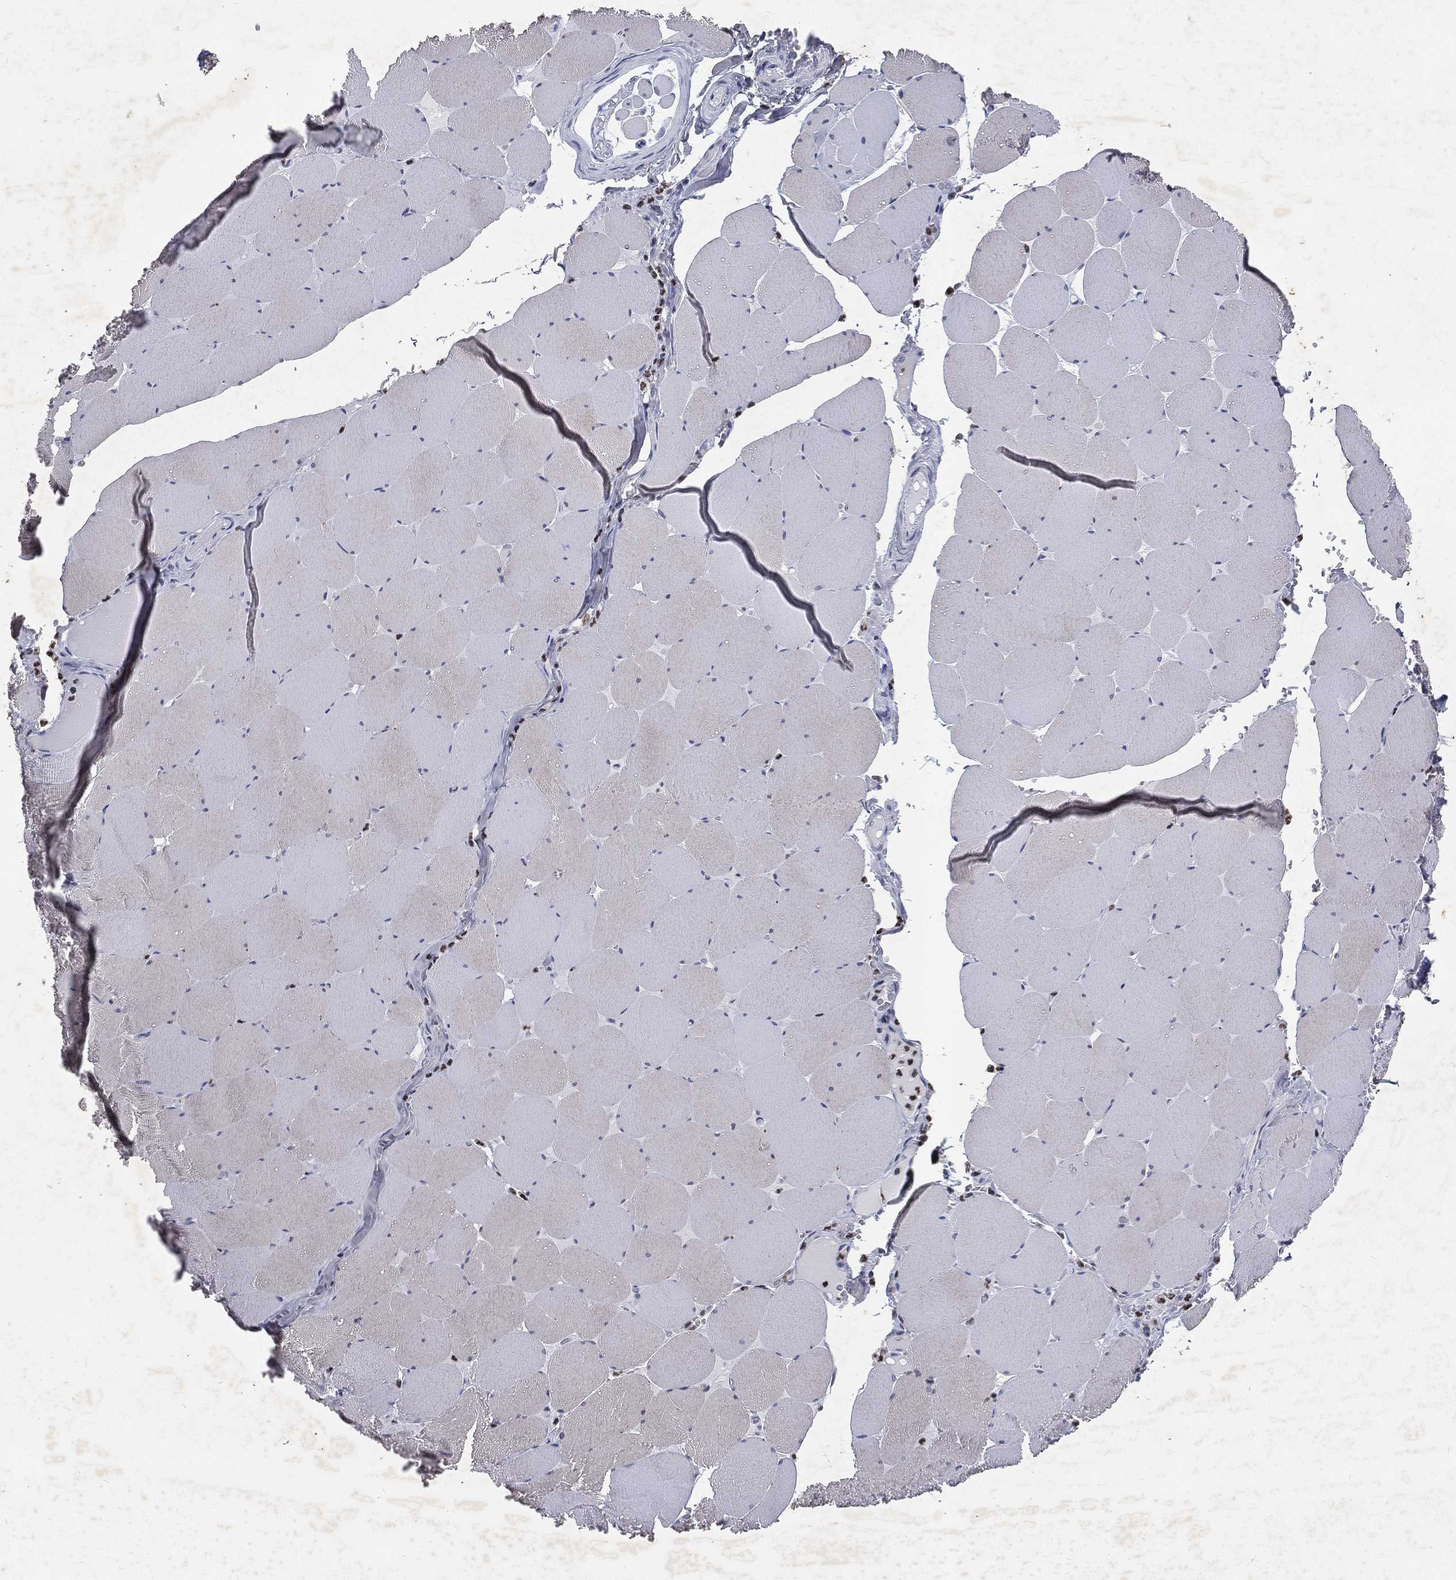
{"staining": {"intensity": "negative", "quantity": "none", "location": "none"}, "tissue": "skeletal muscle", "cell_type": "Myocytes", "image_type": "normal", "snomed": [{"axis": "morphology", "description": "Normal tissue, NOS"}, {"axis": "morphology", "description": "Malignant melanoma, Metastatic site"}, {"axis": "topography", "description": "Skeletal muscle"}], "caption": "A histopathology image of human skeletal muscle is negative for staining in myocytes.", "gene": "SLC34A2", "patient": {"sex": "male", "age": 50}}